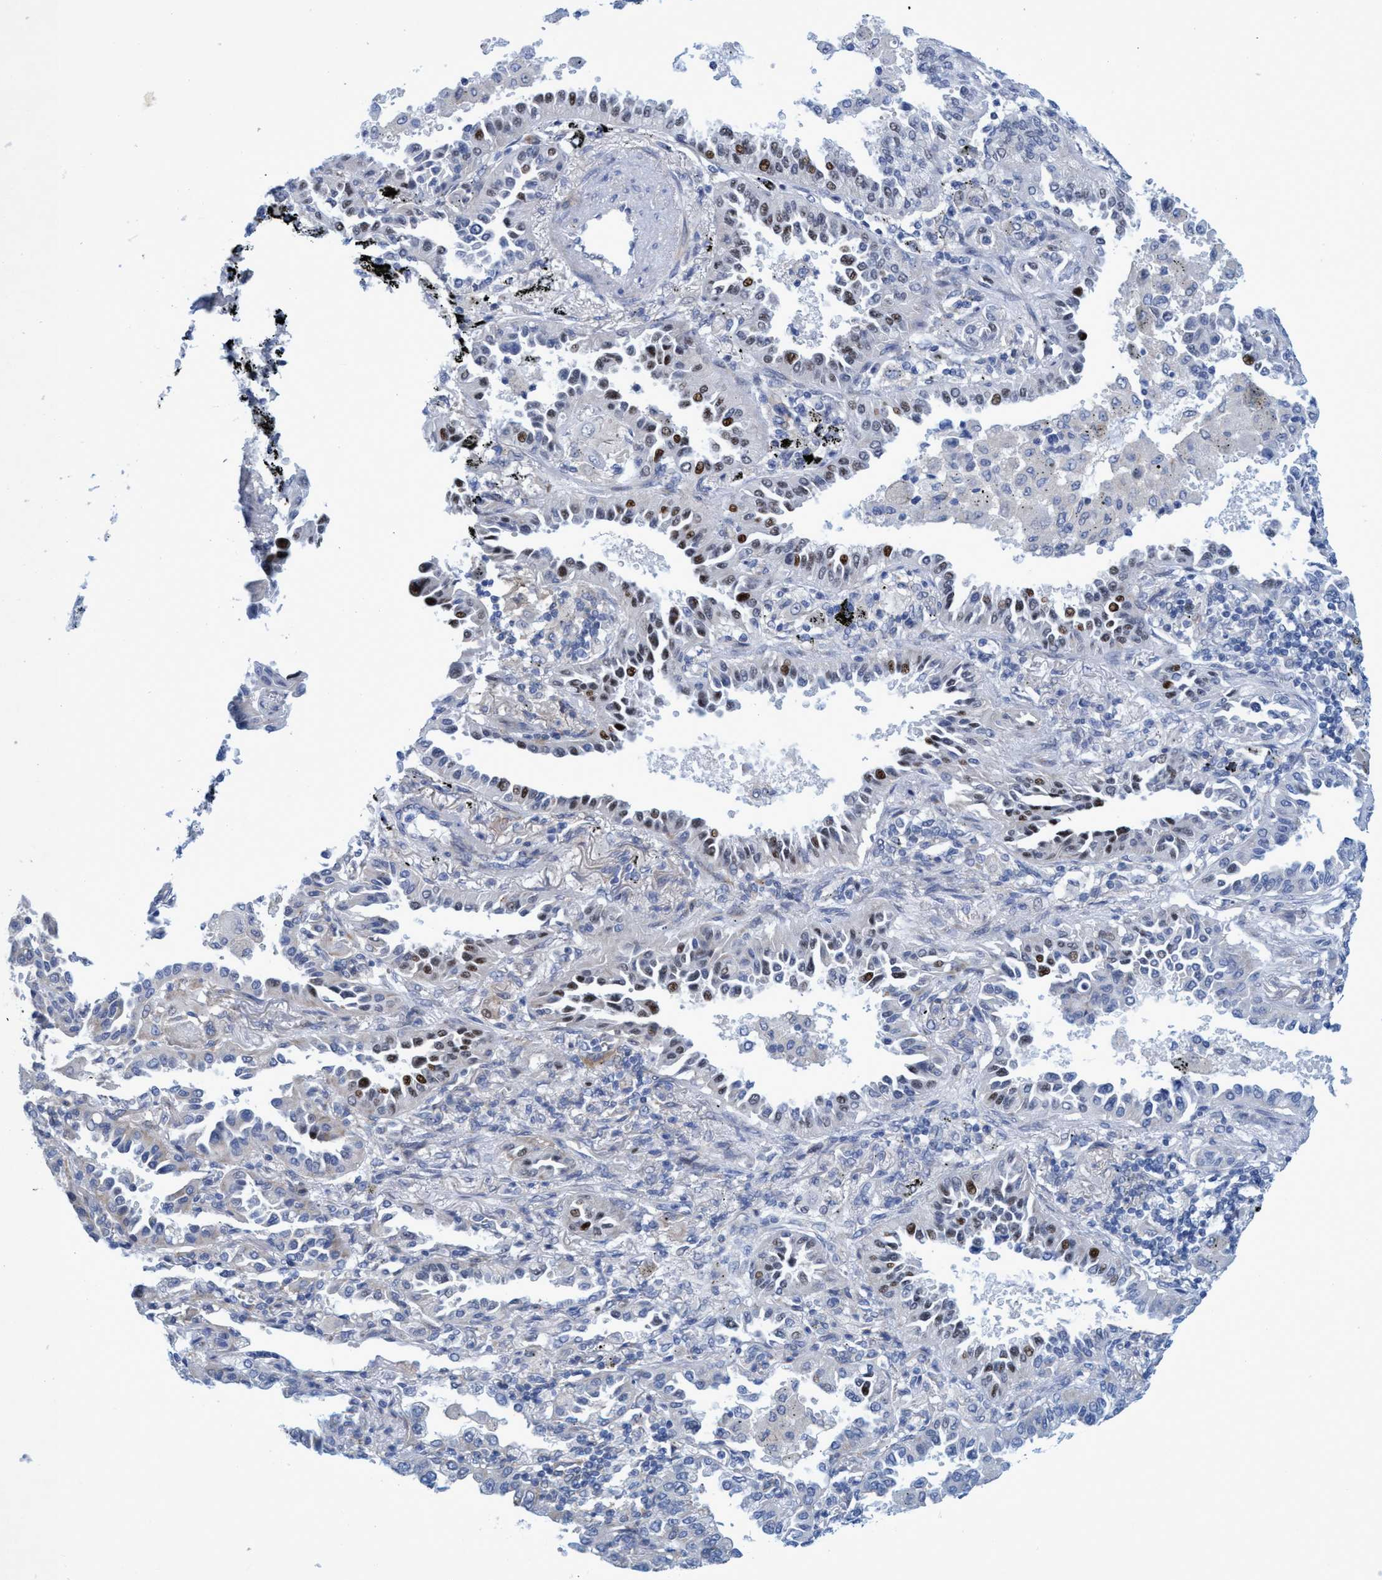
{"staining": {"intensity": "moderate", "quantity": "<25%", "location": "nuclear"}, "tissue": "lung cancer", "cell_type": "Tumor cells", "image_type": "cancer", "snomed": [{"axis": "morphology", "description": "Normal tissue, NOS"}, {"axis": "morphology", "description": "Adenocarcinoma, NOS"}, {"axis": "topography", "description": "Lung"}], "caption": "This photomicrograph reveals lung adenocarcinoma stained with IHC to label a protein in brown. The nuclear of tumor cells show moderate positivity for the protein. Nuclei are counter-stained blue.", "gene": "R3HCC1", "patient": {"sex": "male", "age": 59}}